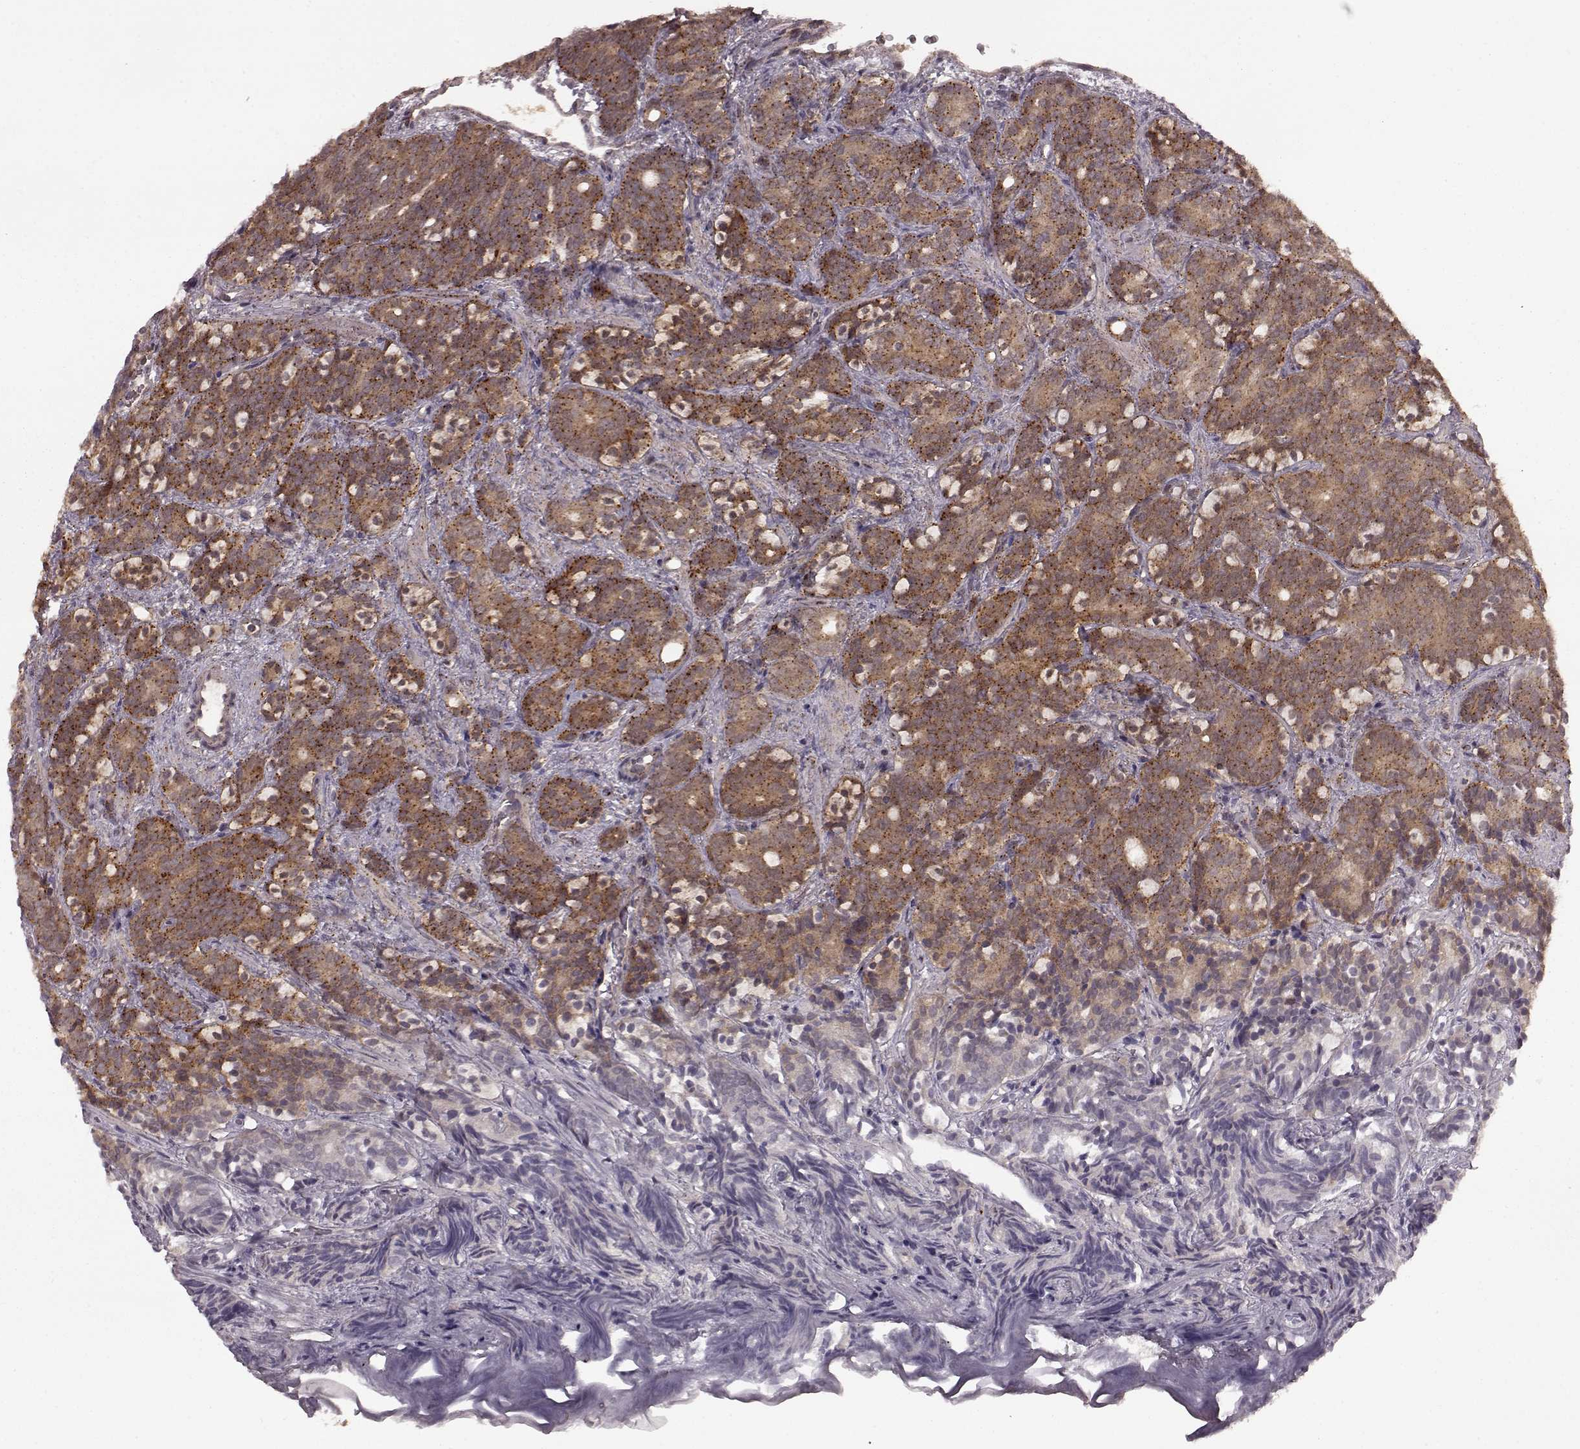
{"staining": {"intensity": "moderate", "quantity": "25%-75%", "location": "cytoplasmic/membranous"}, "tissue": "prostate cancer", "cell_type": "Tumor cells", "image_type": "cancer", "snomed": [{"axis": "morphology", "description": "Adenocarcinoma, High grade"}, {"axis": "topography", "description": "Prostate"}], "caption": "Immunohistochemistry (IHC) of human adenocarcinoma (high-grade) (prostate) displays medium levels of moderate cytoplasmic/membranous staining in about 25%-75% of tumor cells.", "gene": "GSS", "patient": {"sex": "male", "age": 84}}